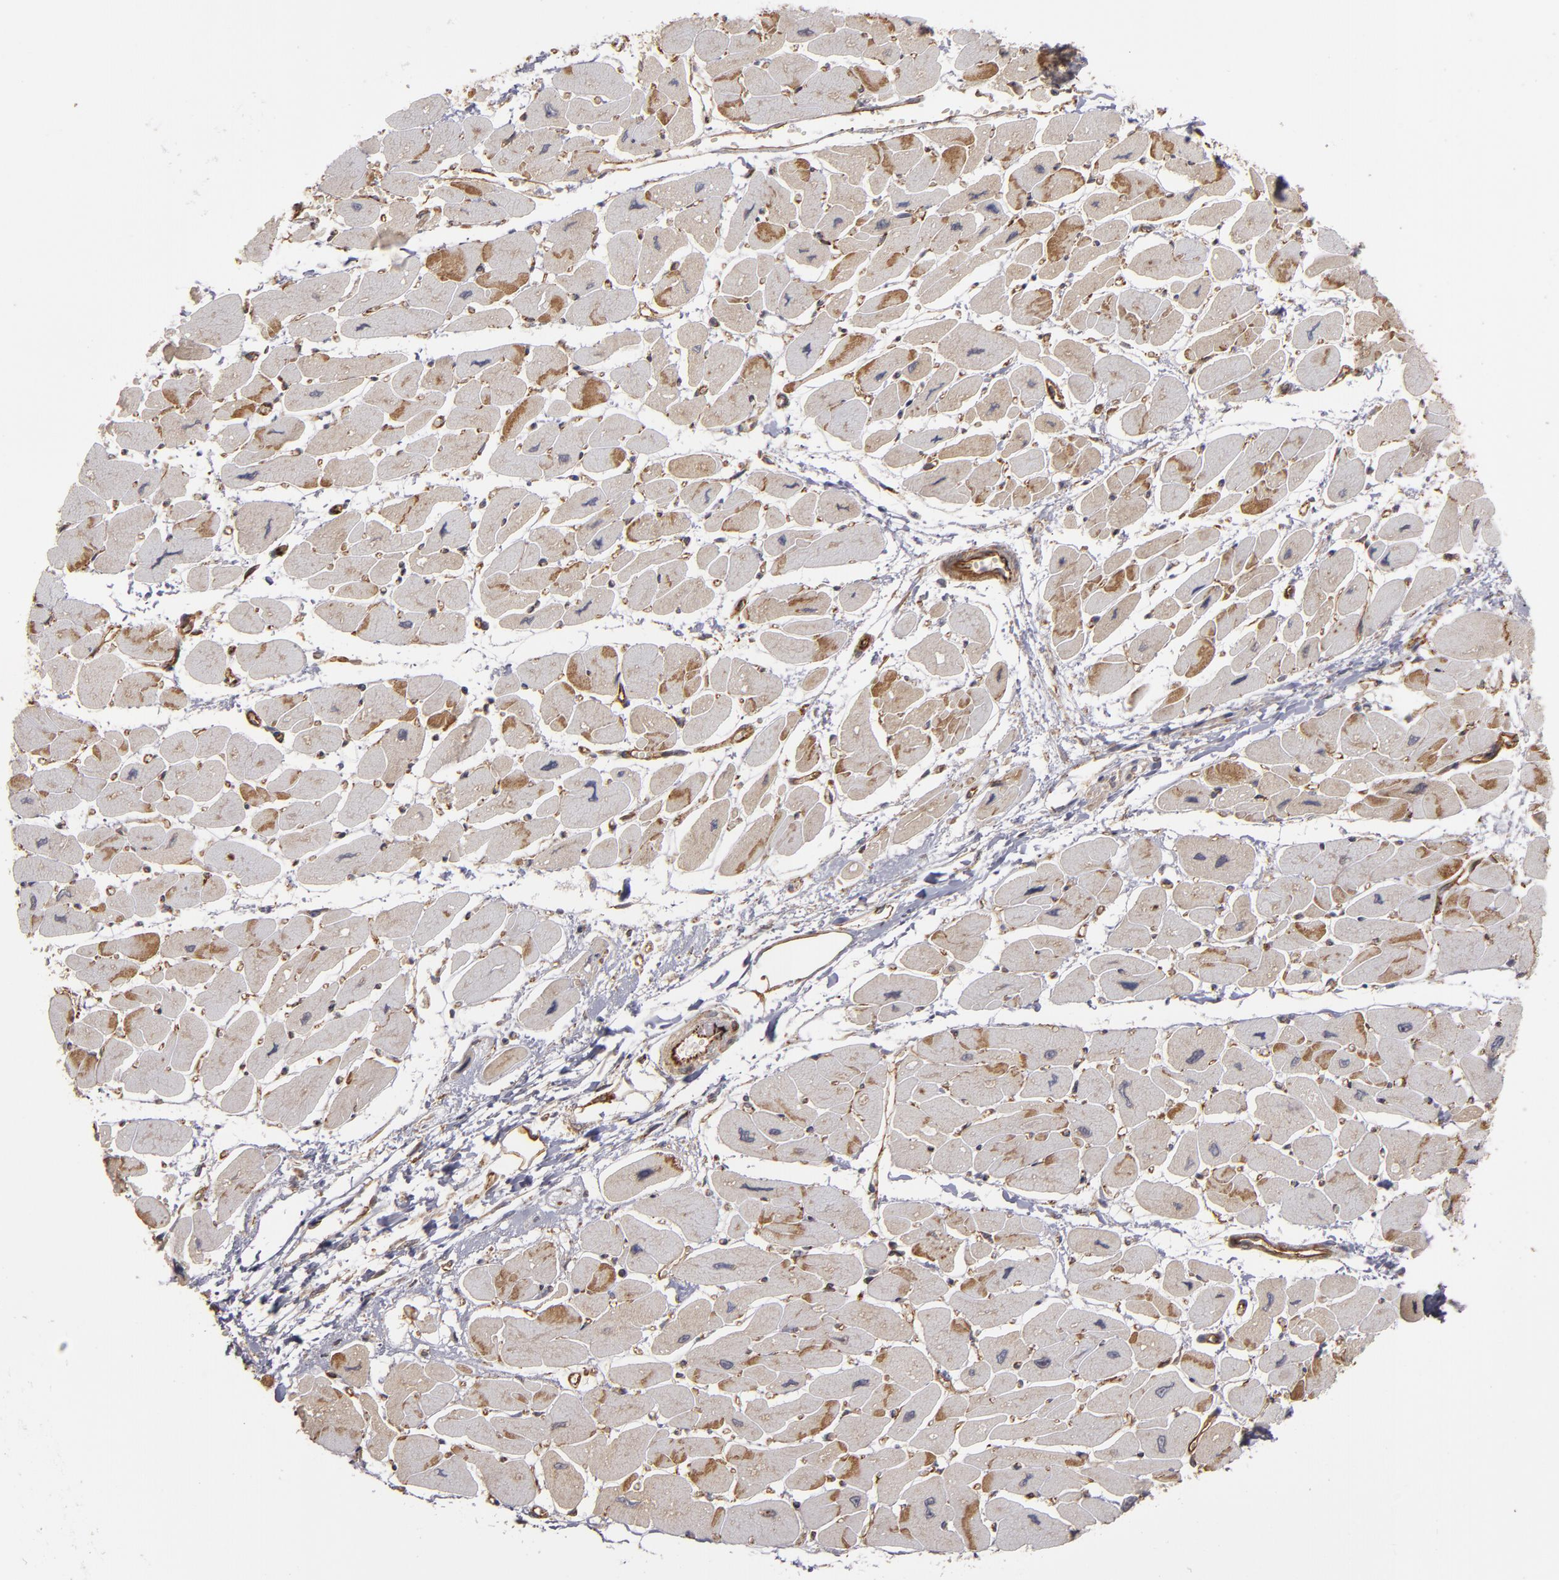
{"staining": {"intensity": "moderate", "quantity": ">75%", "location": "cytoplasmic/membranous"}, "tissue": "heart muscle", "cell_type": "Cardiomyocytes", "image_type": "normal", "snomed": [{"axis": "morphology", "description": "Normal tissue, NOS"}, {"axis": "topography", "description": "Heart"}], "caption": "This photomicrograph demonstrates immunohistochemistry staining of benign human heart muscle, with medium moderate cytoplasmic/membranous staining in about >75% of cardiomyocytes.", "gene": "TJP1", "patient": {"sex": "female", "age": 54}}